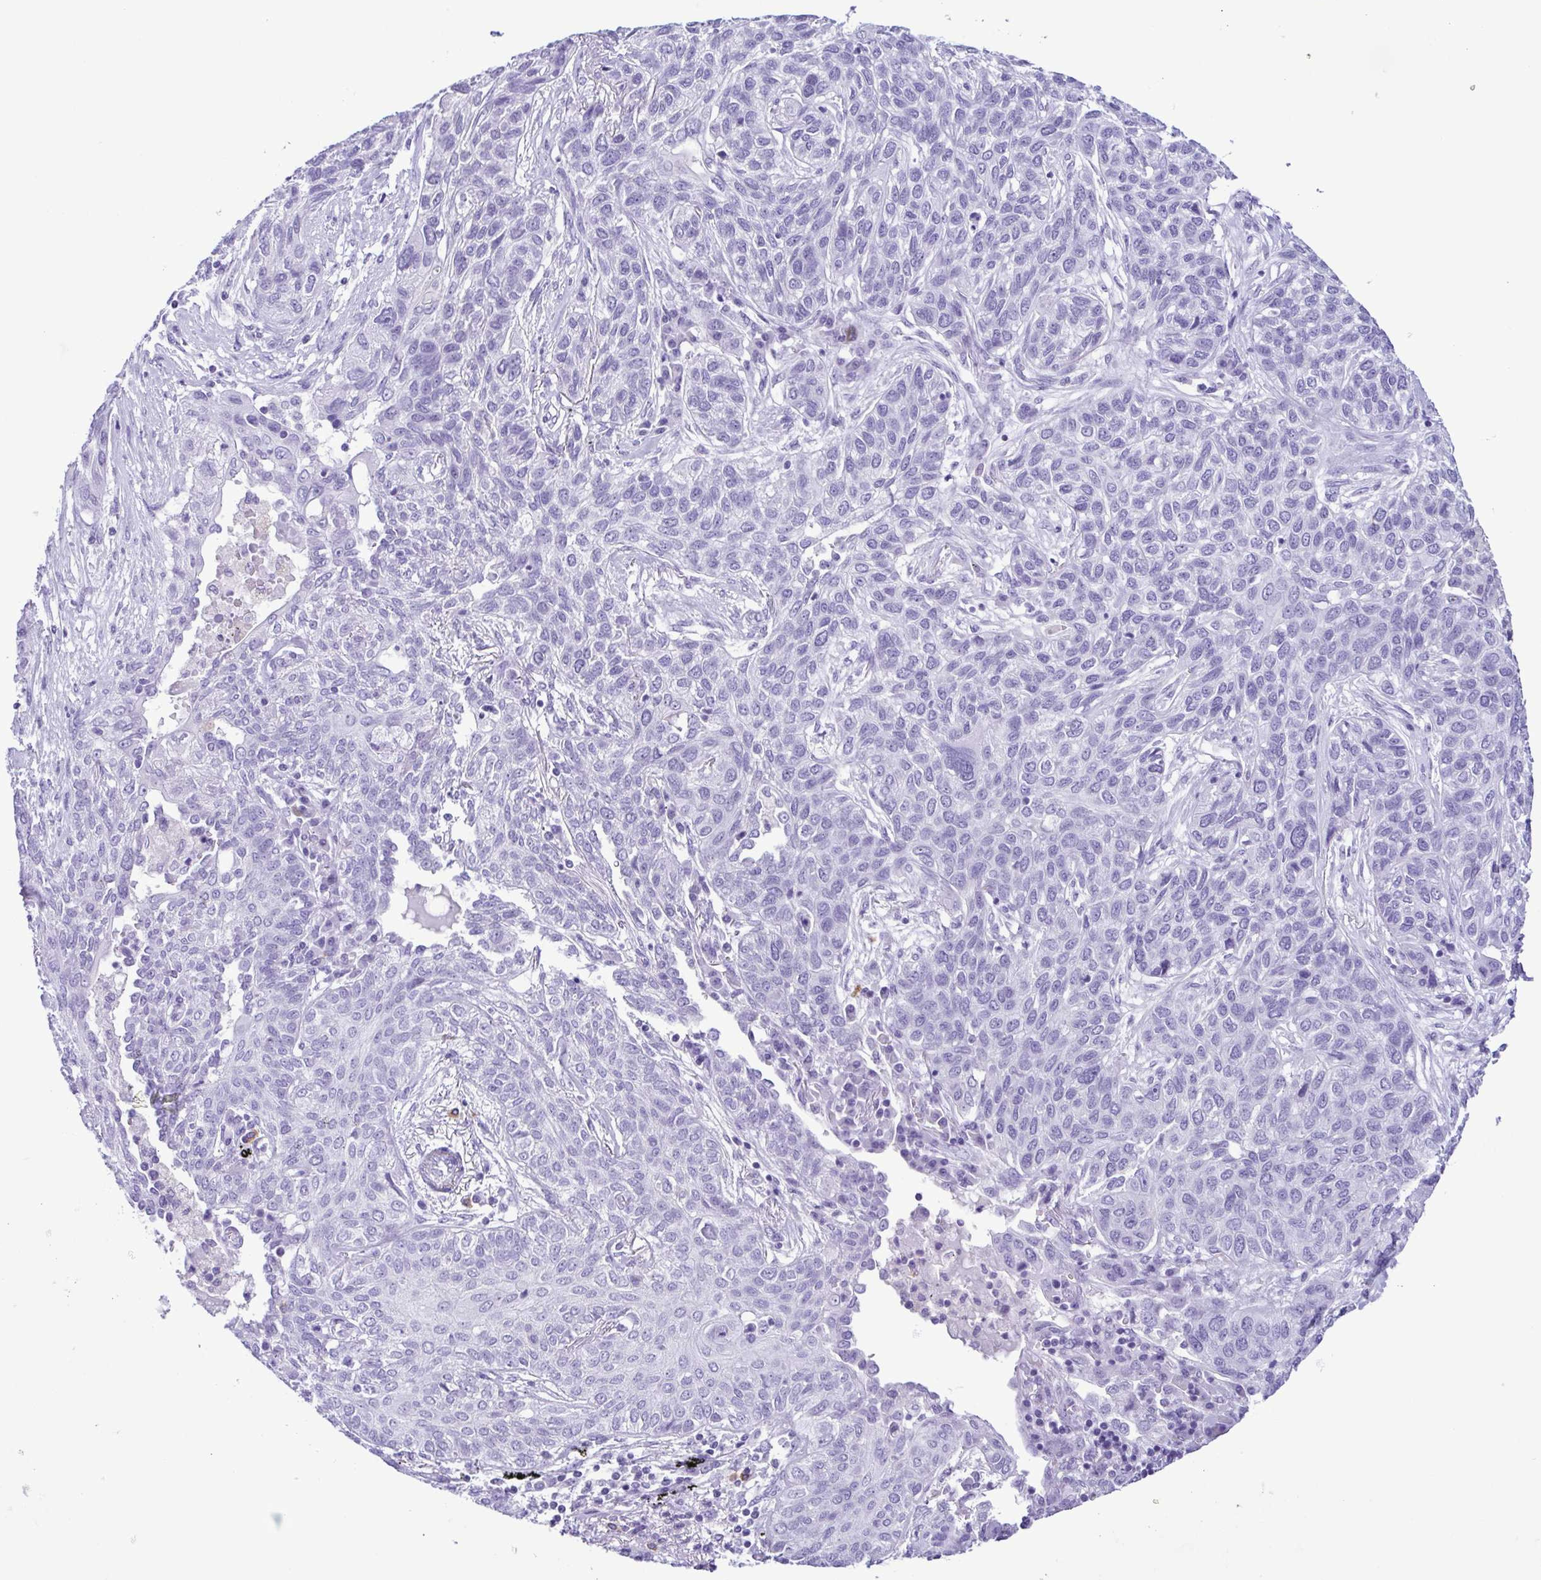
{"staining": {"intensity": "negative", "quantity": "none", "location": "none"}, "tissue": "lung cancer", "cell_type": "Tumor cells", "image_type": "cancer", "snomed": [{"axis": "morphology", "description": "Squamous cell carcinoma, NOS"}, {"axis": "topography", "description": "Lung"}], "caption": "The photomicrograph reveals no significant staining in tumor cells of lung squamous cell carcinoma. The staining was performed using DAB (3,3'-diaminobenzidine) to visualize the protein expression in brown, while the nuclei were stained in blue with hematoxylin (Magnification: 20x).", "gene": "SPATA16", "patient": {"sex": "female", "age": 70}}